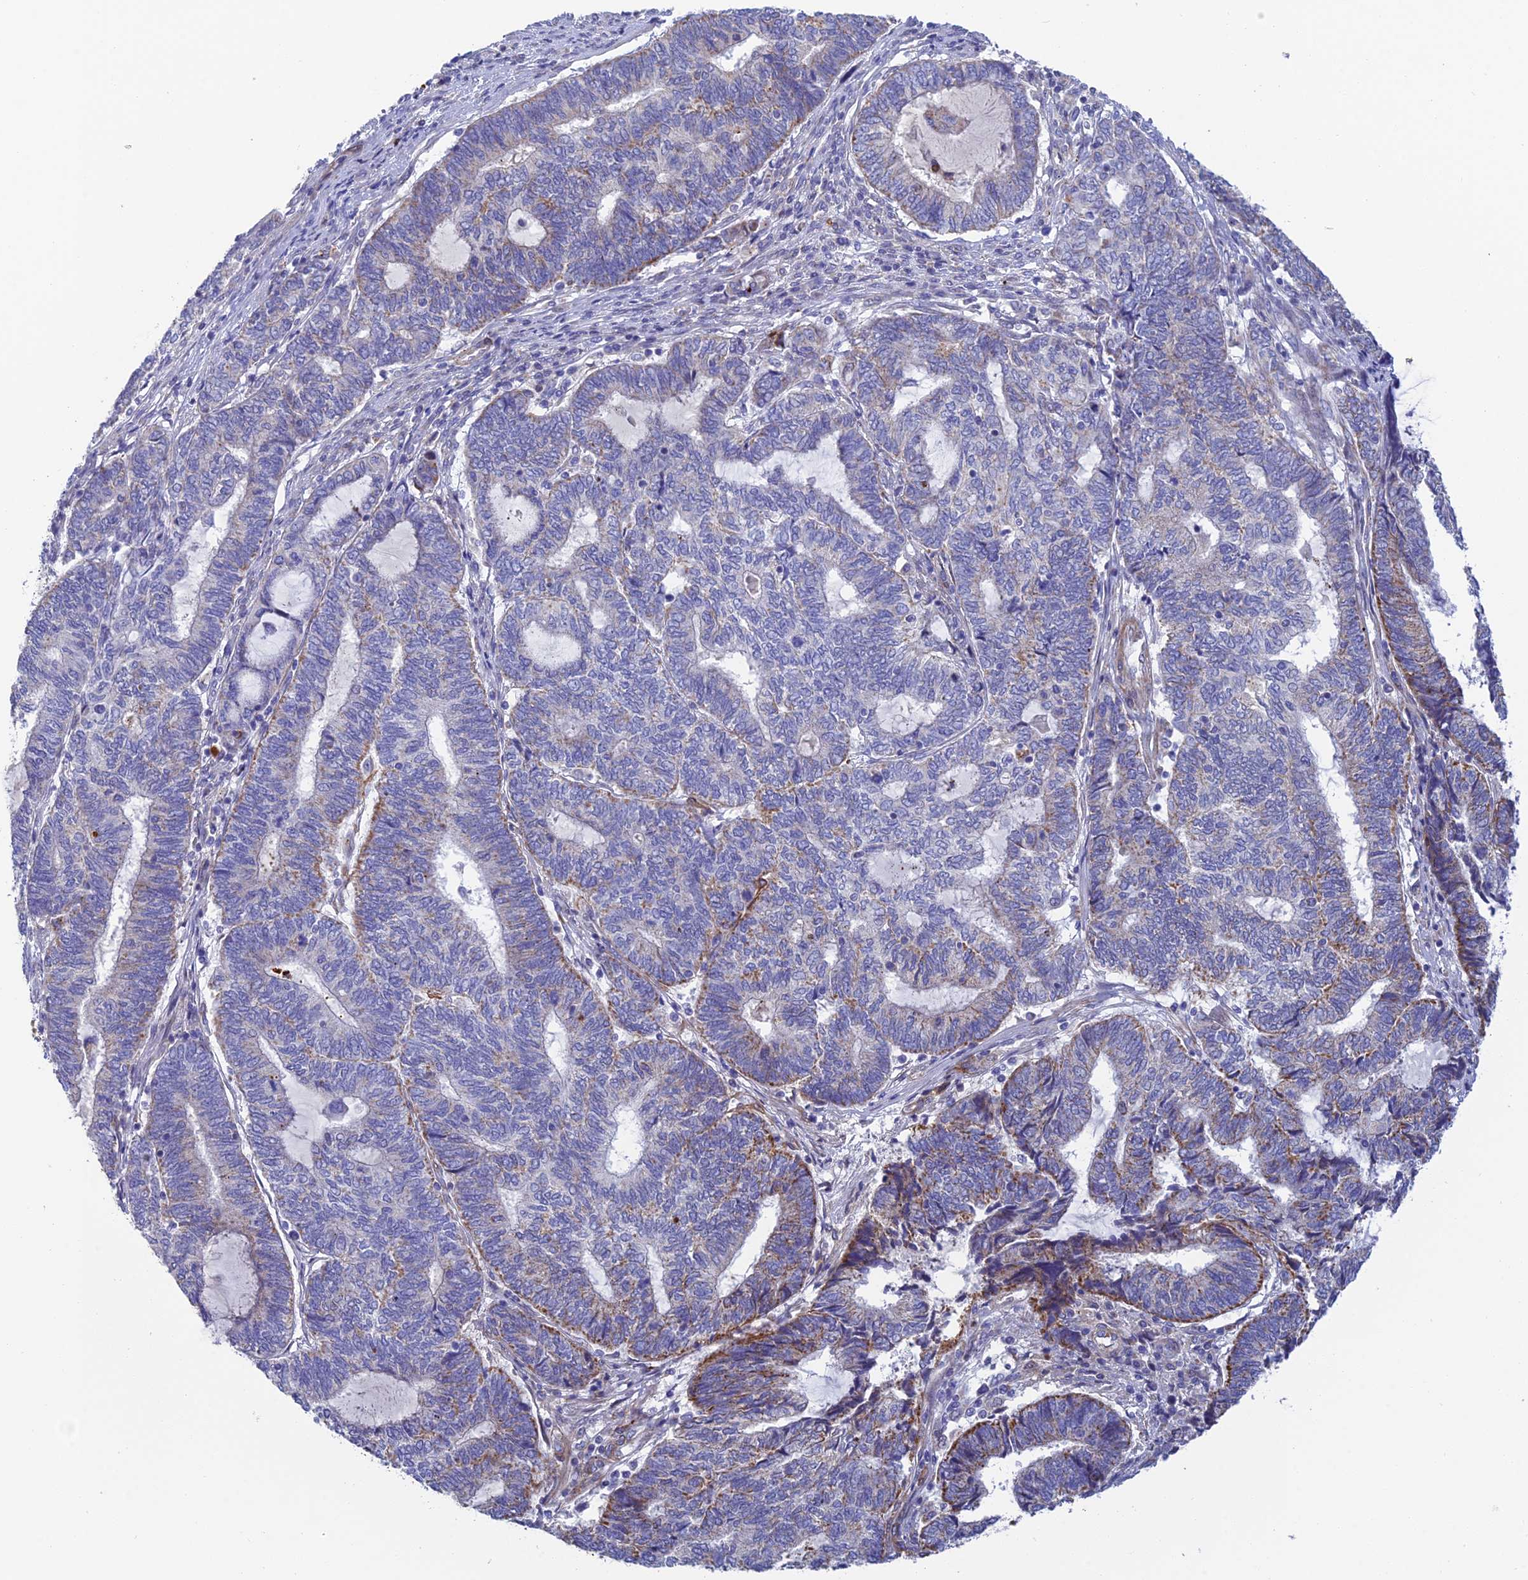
{"staining": {"intensity": "moderate", "quantity": "<25%", "location": "cytoplasmic/membranous"}, "tissue": "endometrial cancer", "cell_type": "Tumor cells", "image_type": "cancer", "snomed": [{"axis": "morphology", "description": "Adenocarcinoma, NOS"}, {"axis": "topography", "description": "Uterus"}, {"axis": "topography", "description": "Endometrium"}], "caption": "Immunohistochemical staining of human endometrial cancer (adenocarcinoma) exhibits low levels of moderate cytoplasmic/membranous protein staining in approximately <25% of tumor cells. Ihc stains the protein in brown and the nuclei are stained blue.", "gene": "CSPG4", "patient": {"sex": "female", "age": 70}}